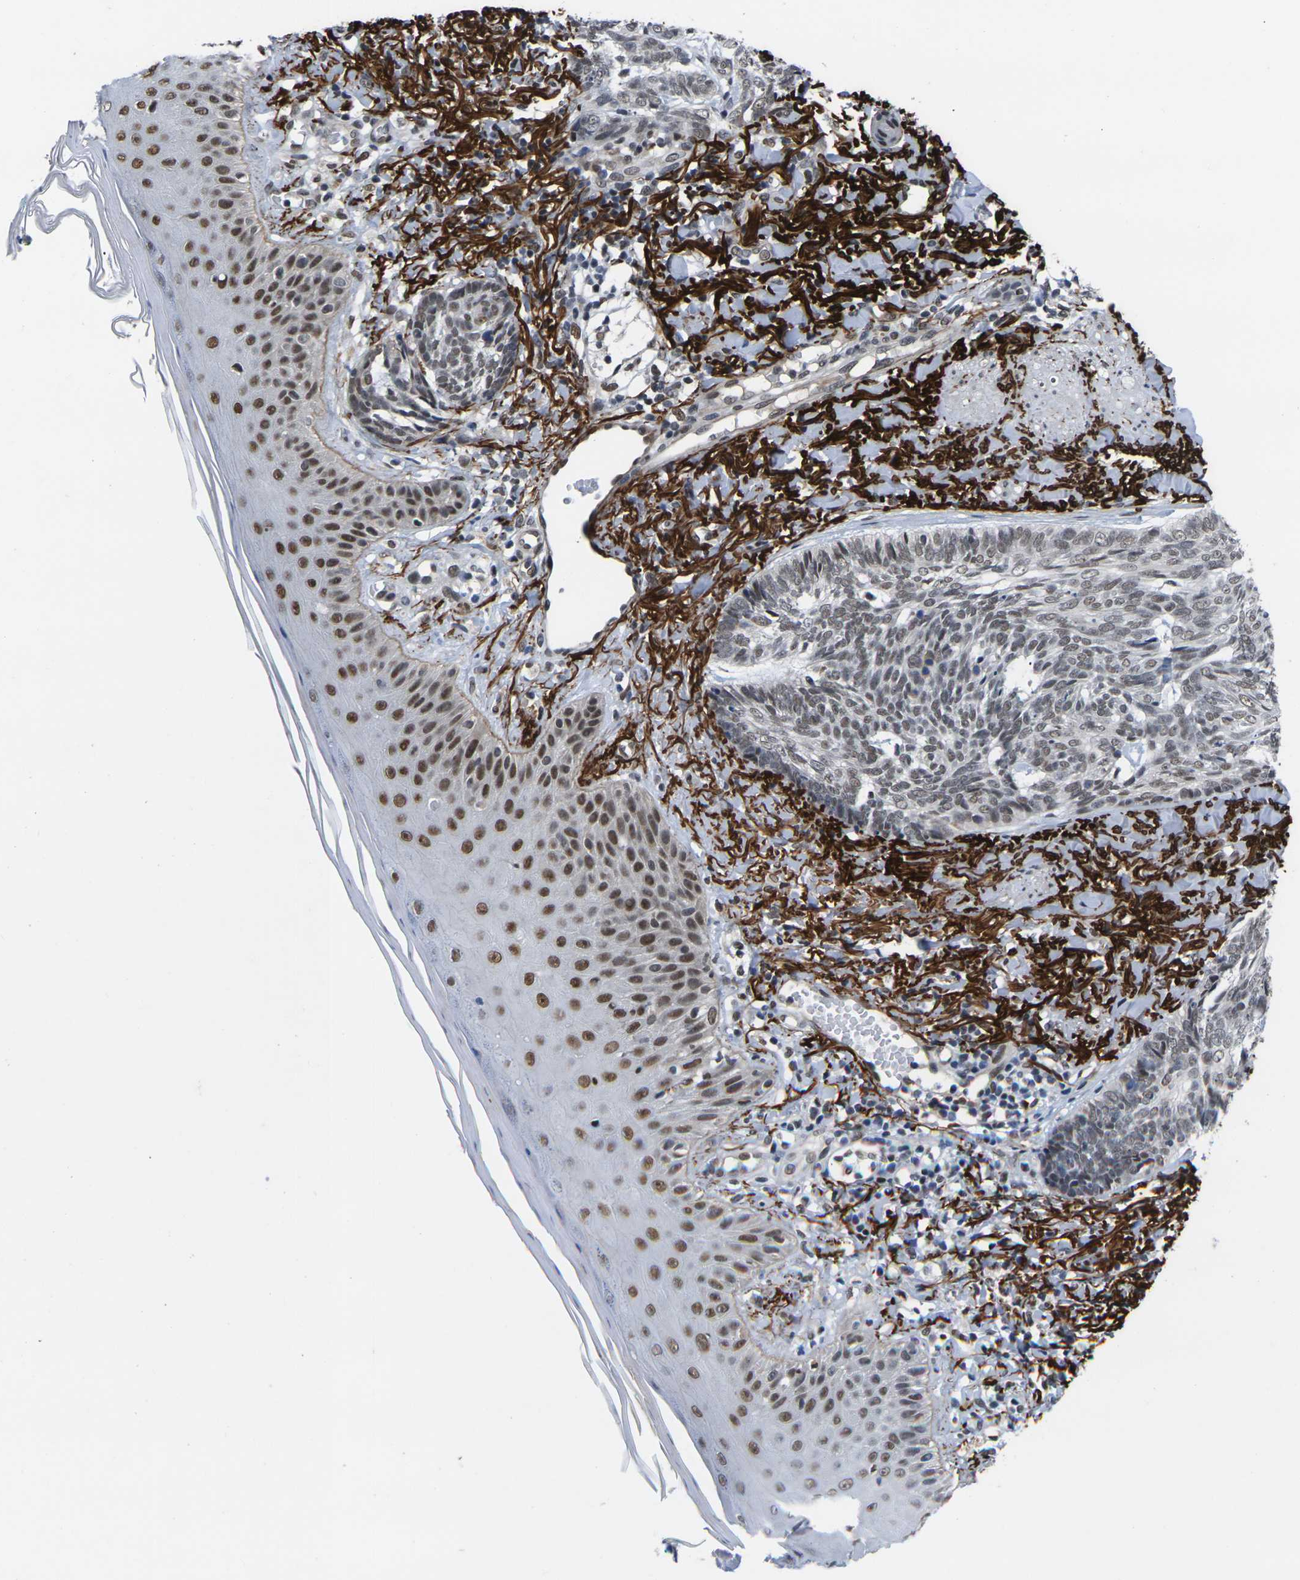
{"staining": {"intensity": "weak", "quantity": "25%-75%", "location": "nuclear"}, "tissue": "skin cancer", "cell_type": "Tumor cells", "image_type": "cancer", "snomed": [{"axis": "morphology", "description": "Basal cell carcinoma"}, {"axis": "topography", "description": "Skin"}], "caption": "A photomicrograph showing weak nuclear expression in approximately 25%-75% of tumor cells in skin basal cell carcinoma, as visualized by brown immunohistochemical staining.", "gene": "RBM7", "patient": {"sex": "male", "age": 43}}